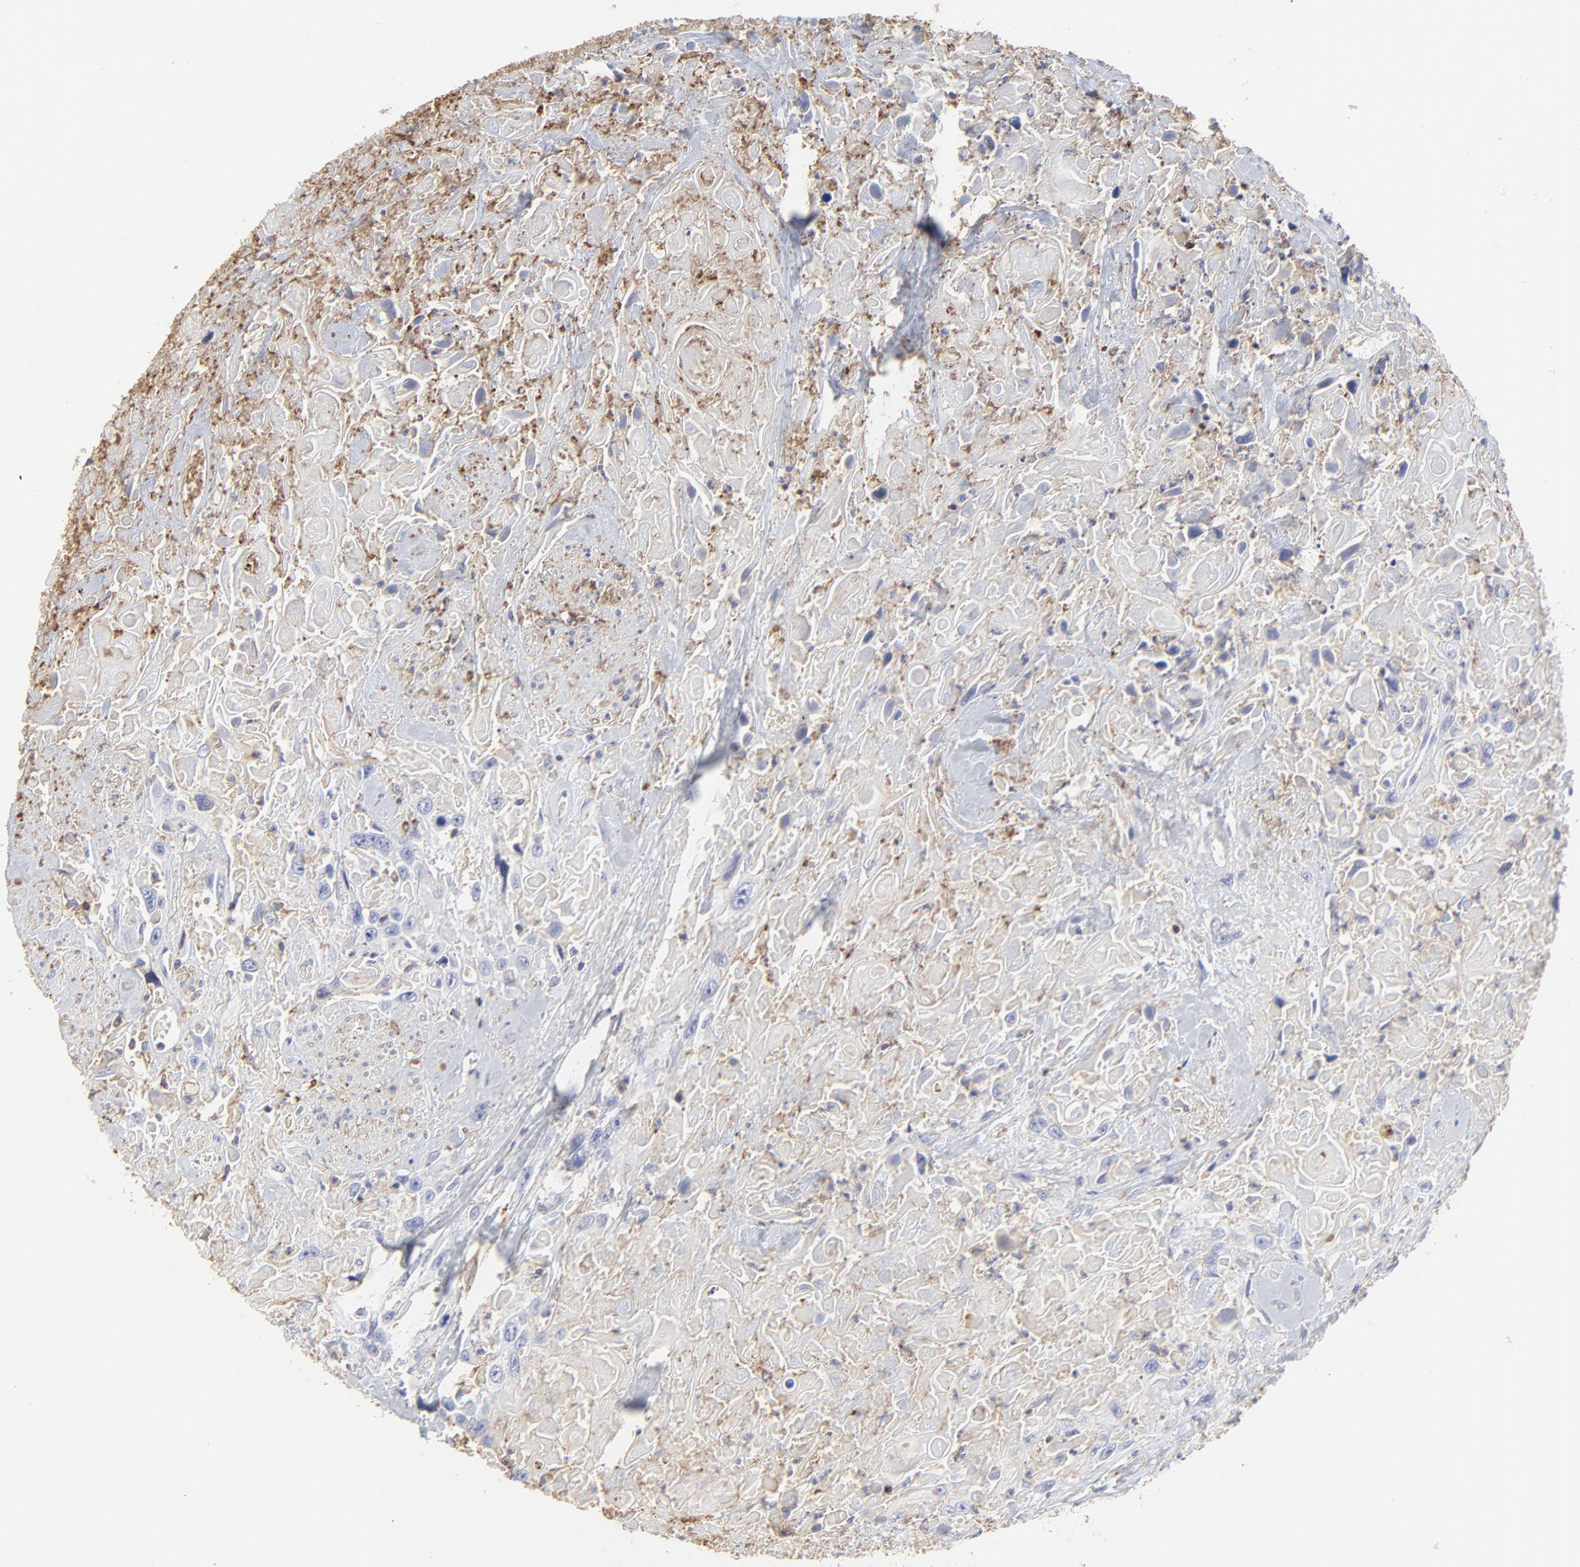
{"staining": {"intensity": "negative", "quantity": "none", "location": "none"}, "tissue": "urothelial cancer", "cell_type": "Tumor cells", "image_type": "cancer", "snomed": [{"axis": "morphology", "description": "Urothelial carcinoma, High grade"}, {"axis": "topography", "description": "Urinary bladder"}], "caption": "High magnification brightfield microscopy of urothelial carcinoma (high-grade) stained with DAB (brown) and counterstained with hematoxylin (blue): tumor cells show no significant staining. The staining is performed using DAB (3,3'-diaminobenzidine) brown chromogen with nuclei counter-stained in using hematoxylin.", "gene": "ANXA6", "patient": {"sex": "female", "age": 84}}